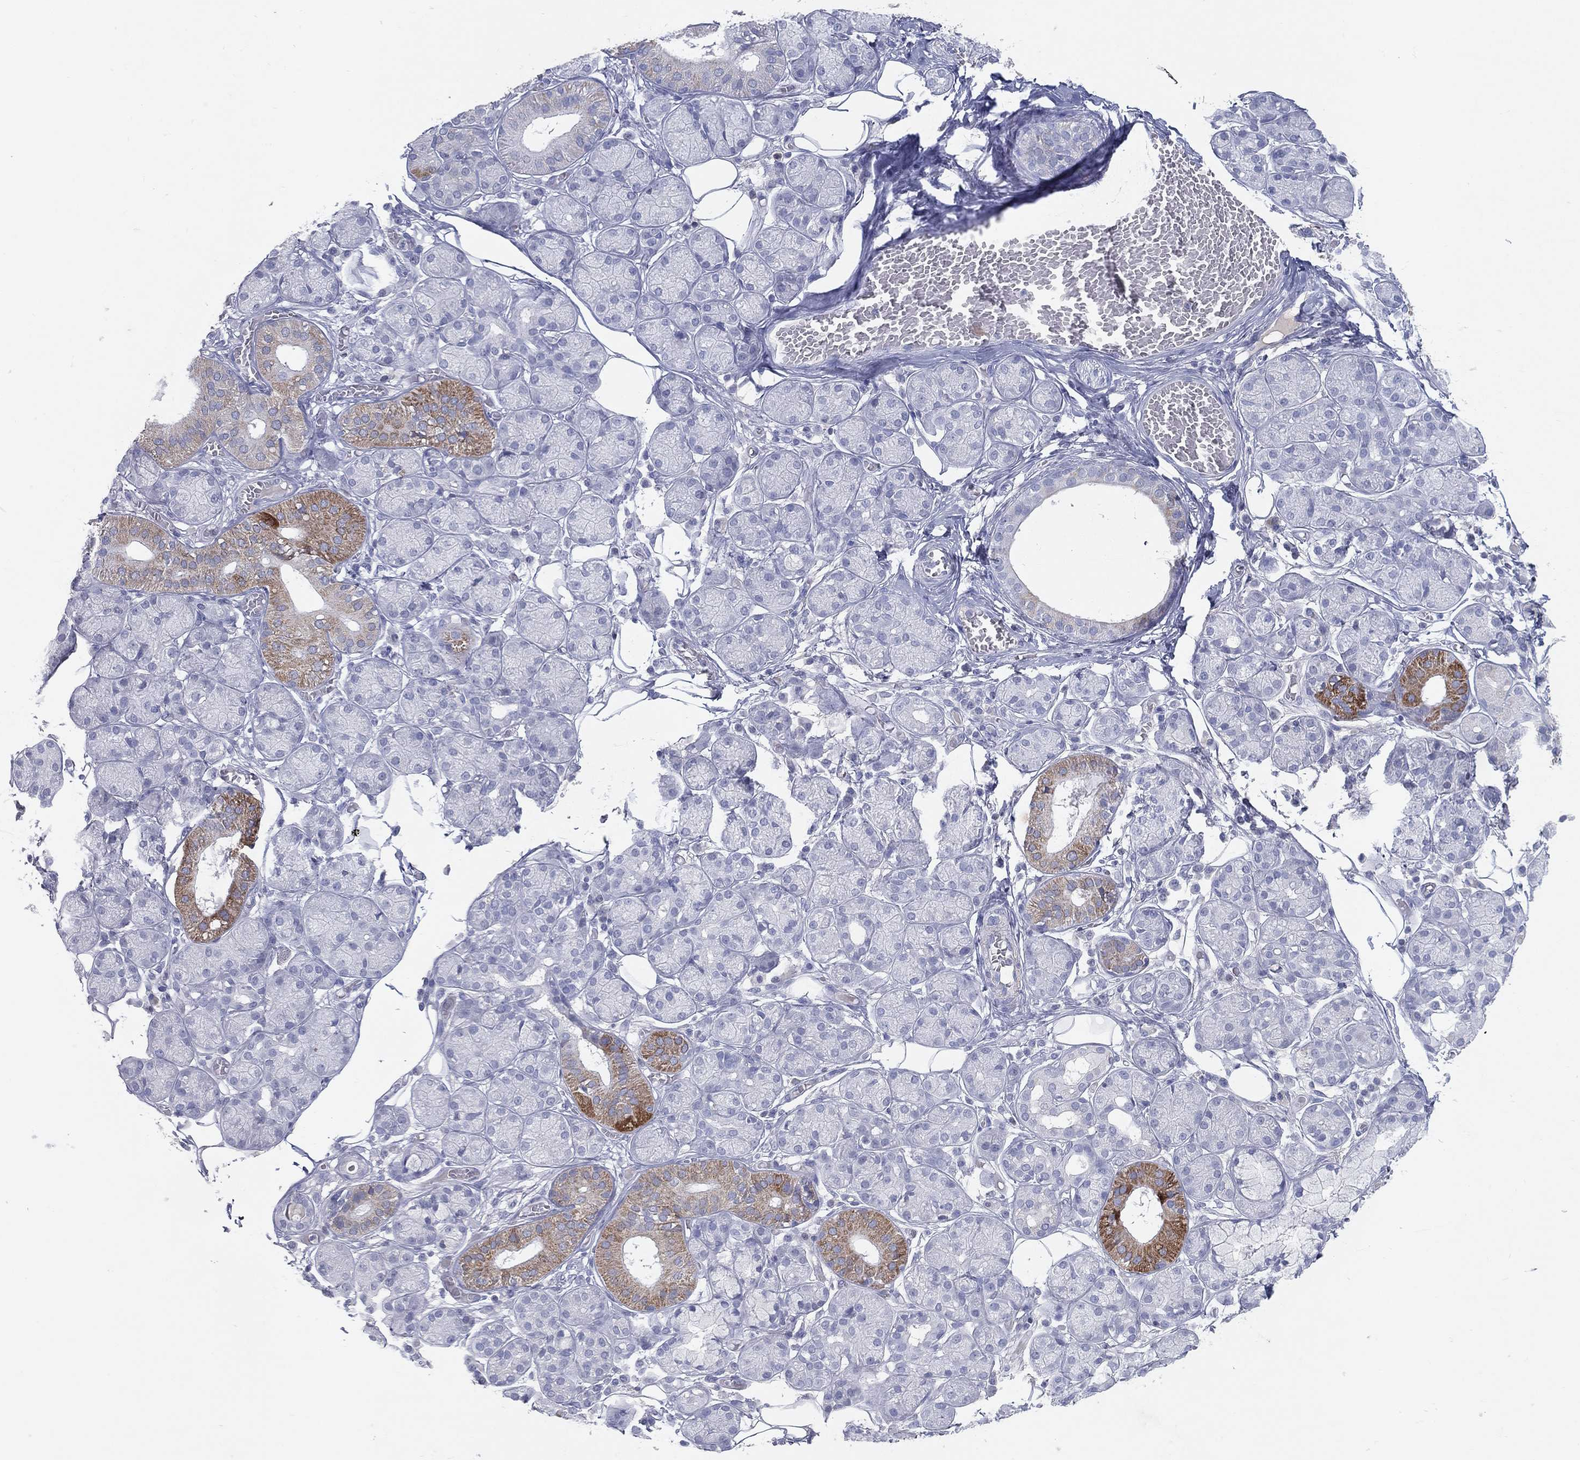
{"staining": {"intensity": "moderate", "quantity": "<25%", "location": "cytoplasmic/membranous"}, "tissue": "salivary gland", "cell_type": "Glandular cells", "image_type": "normal", "snomed": [{"axis": "morphology", "description": "Normal tissue, NOS"}, {"axis": "topography", "description": "Salivary gland"}, {"axis": "topography", "description": "Peripheral nerve tissue"}], "caption": "Moderate cytoplasmic/membranous staining is identified in about <25% of glandular cells in unremarkable salivary gland. (IHC, brightfield microscopy, high magnification).", "gene": "CPT1B", "patient": {"sex": "male", "age": 71}}